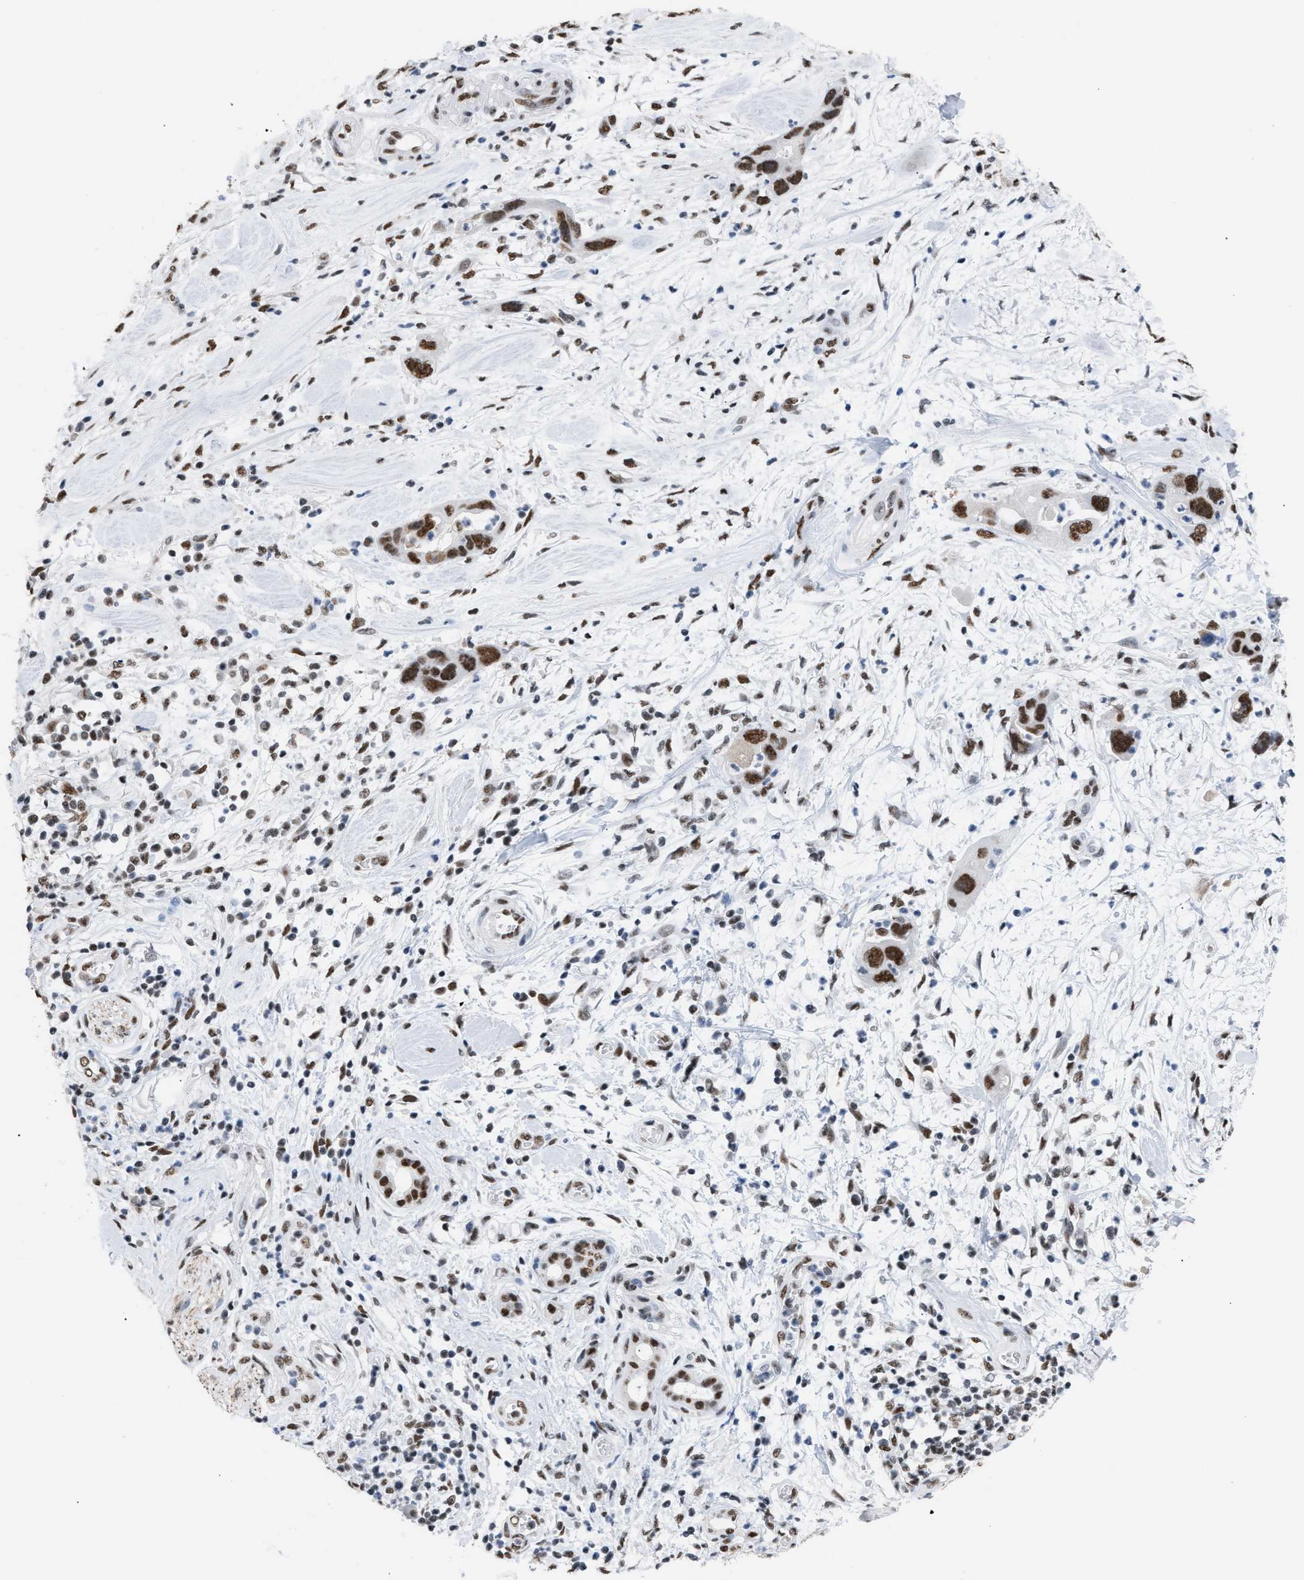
{"staining": {"intensity": "strong", "quantity": ">75%", "location": "nuclear"}, "tissue": "pancreatic cancer", "cell_type": "Tumor cells", "image_type": "cancer", "snomed": [{"axis": "morphology", "description": "Adenocarcinoma, NOS"}, {"axis": "topography", "description": "Pancreas"}], "caption": "Immunohistochemical staining of human pancreatic cancer (adenocarcinoma) reveals high levels of strong nuclear protein staining in approximately >75% of tumor cells. Nuclei are stained in blue.", "gene": "CCAR2", "patient": {"sex": "female", "age": 70}}